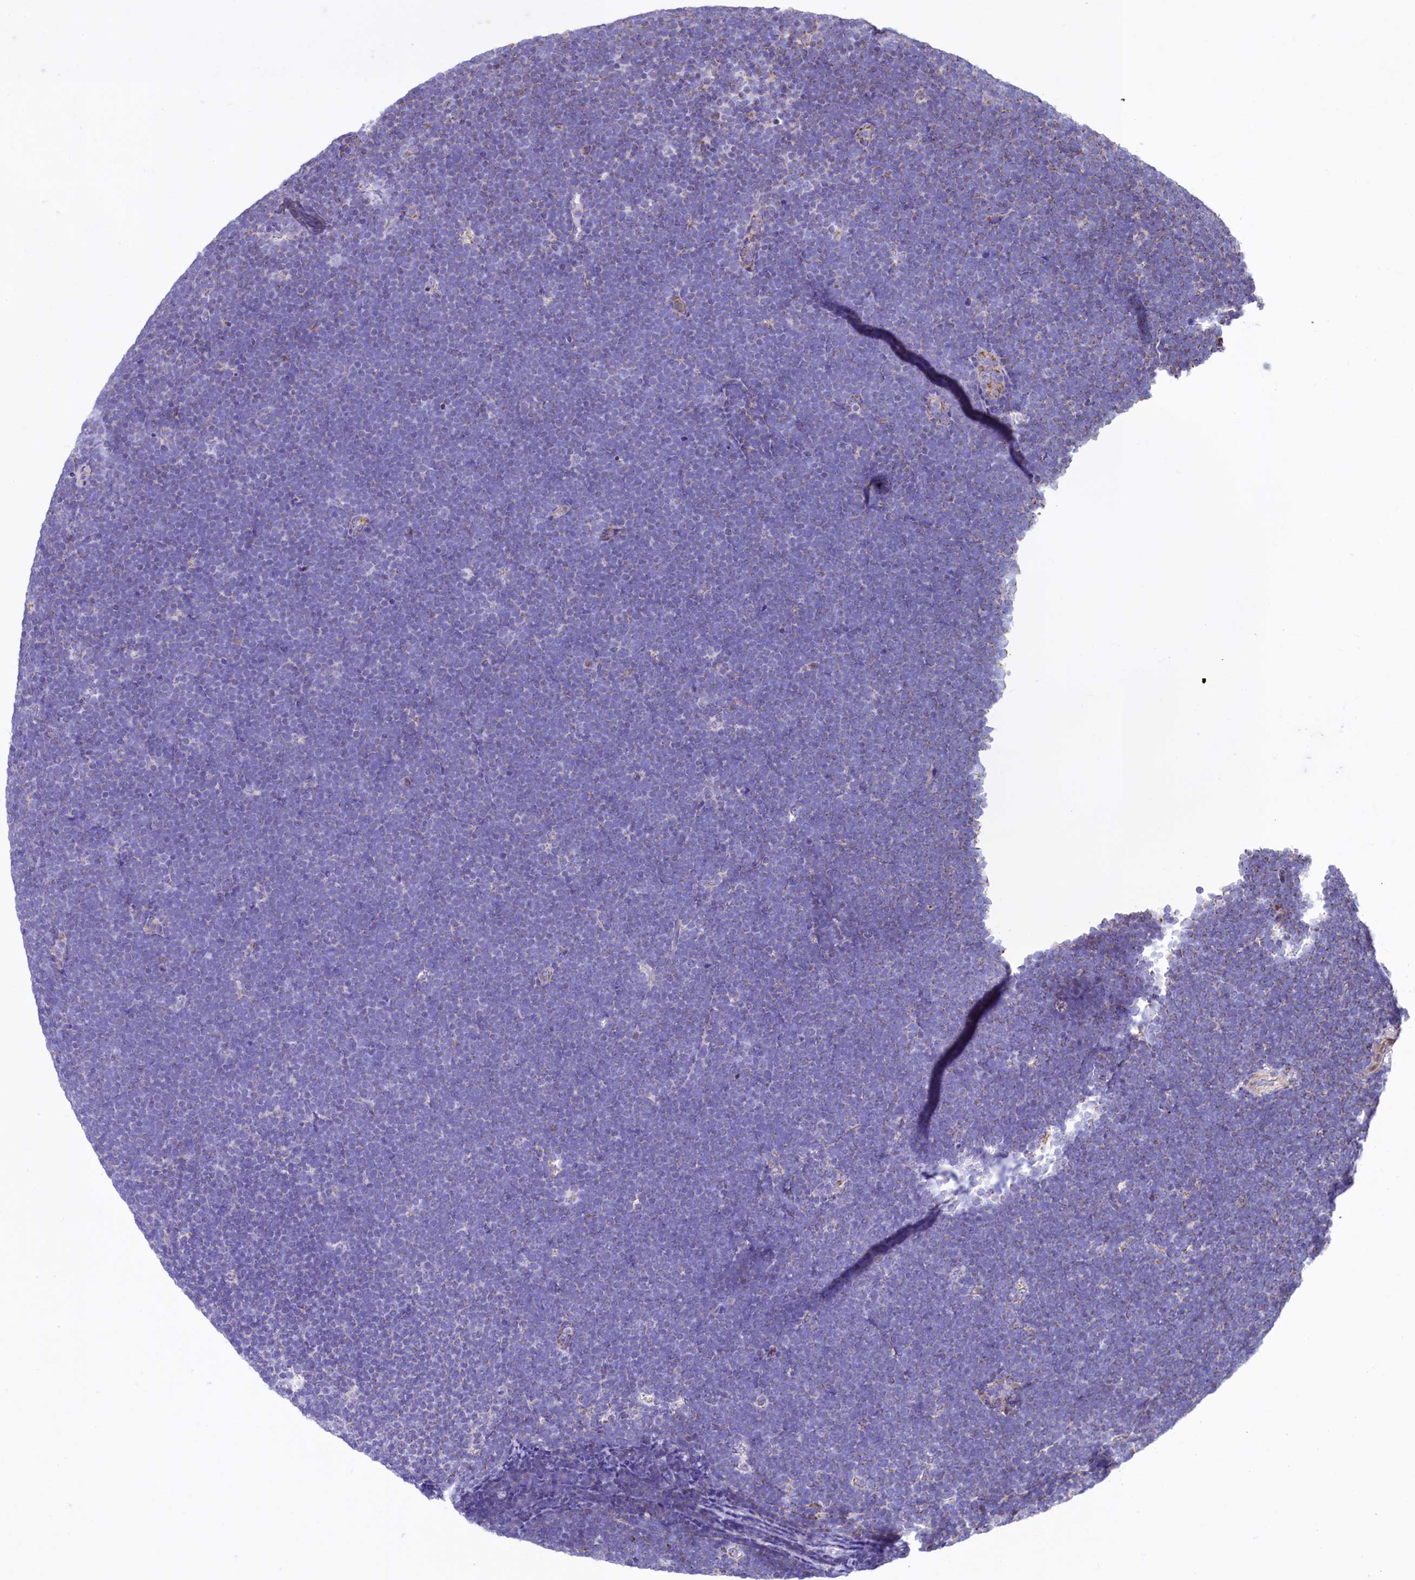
{"staining": {"intensity": "negative", "quantity": "none", "location": "none"}, "tissue": "lymphoma", "cell_type": "Tumor cells", "image_type": "cancer", "snomed": [{"axis": "morphology", "description": "Malignant lymphoma, non-Hodgkin's type, High grade"}, {"axis": "topography", "description": "Lymph node"}], "caption": "A histopathology image of high-grade malignant lymphoma, non-Hodgkin's type stained for a protein demonstrates no brown staining in tumor cells. (Brightfield microscopy of DAB (3,3'-diaminobenzidine) immunohistochemistry (IHC) at high magnification).", "gene": "VWCE", "patient": {"sex": "male", "age": 13}}